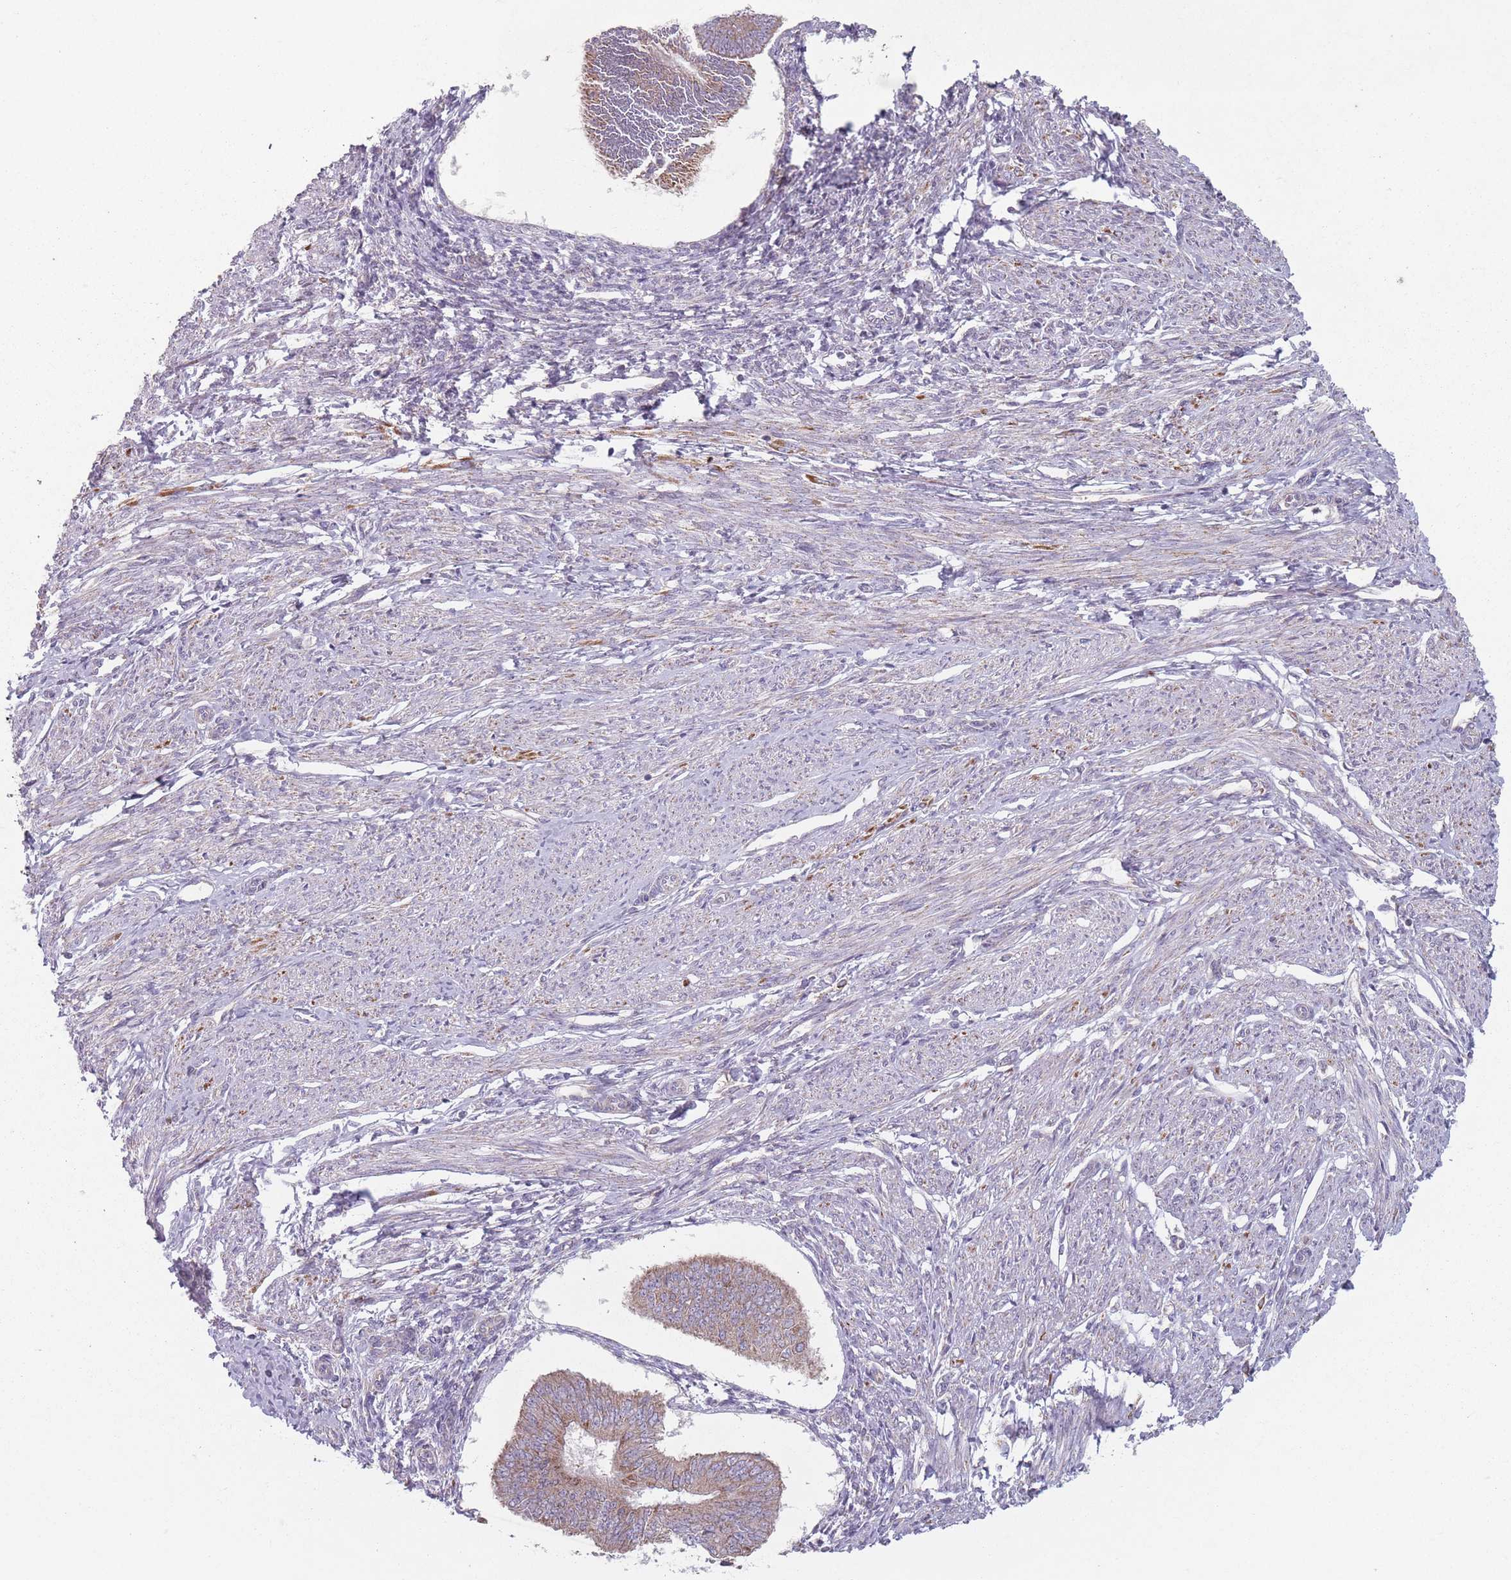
{"staining": {"intensity": "weak", "quantity": ">75%", "location": "cytoplasmic/membranous"}, "tissue": "endometrial cancer", "cell_type": "Tumor cells", "image_type": "cancer", "snomed": [{"axis": "morphology", "description": "Adenocarcinoma, NOS"}, {"axis": "topography", "description": "Endometrium"}], "caption": "Immunohistochemistry (IHC) image of adenocarcinoma (endometrial) stained for a protein (brown), which demonstrates low levels of weak cytoplasmic/membranous positivity in approximately >75% of tumor cells.", "gene": "OR10Q1", "patient": {"sex": "female", "age": 58}}